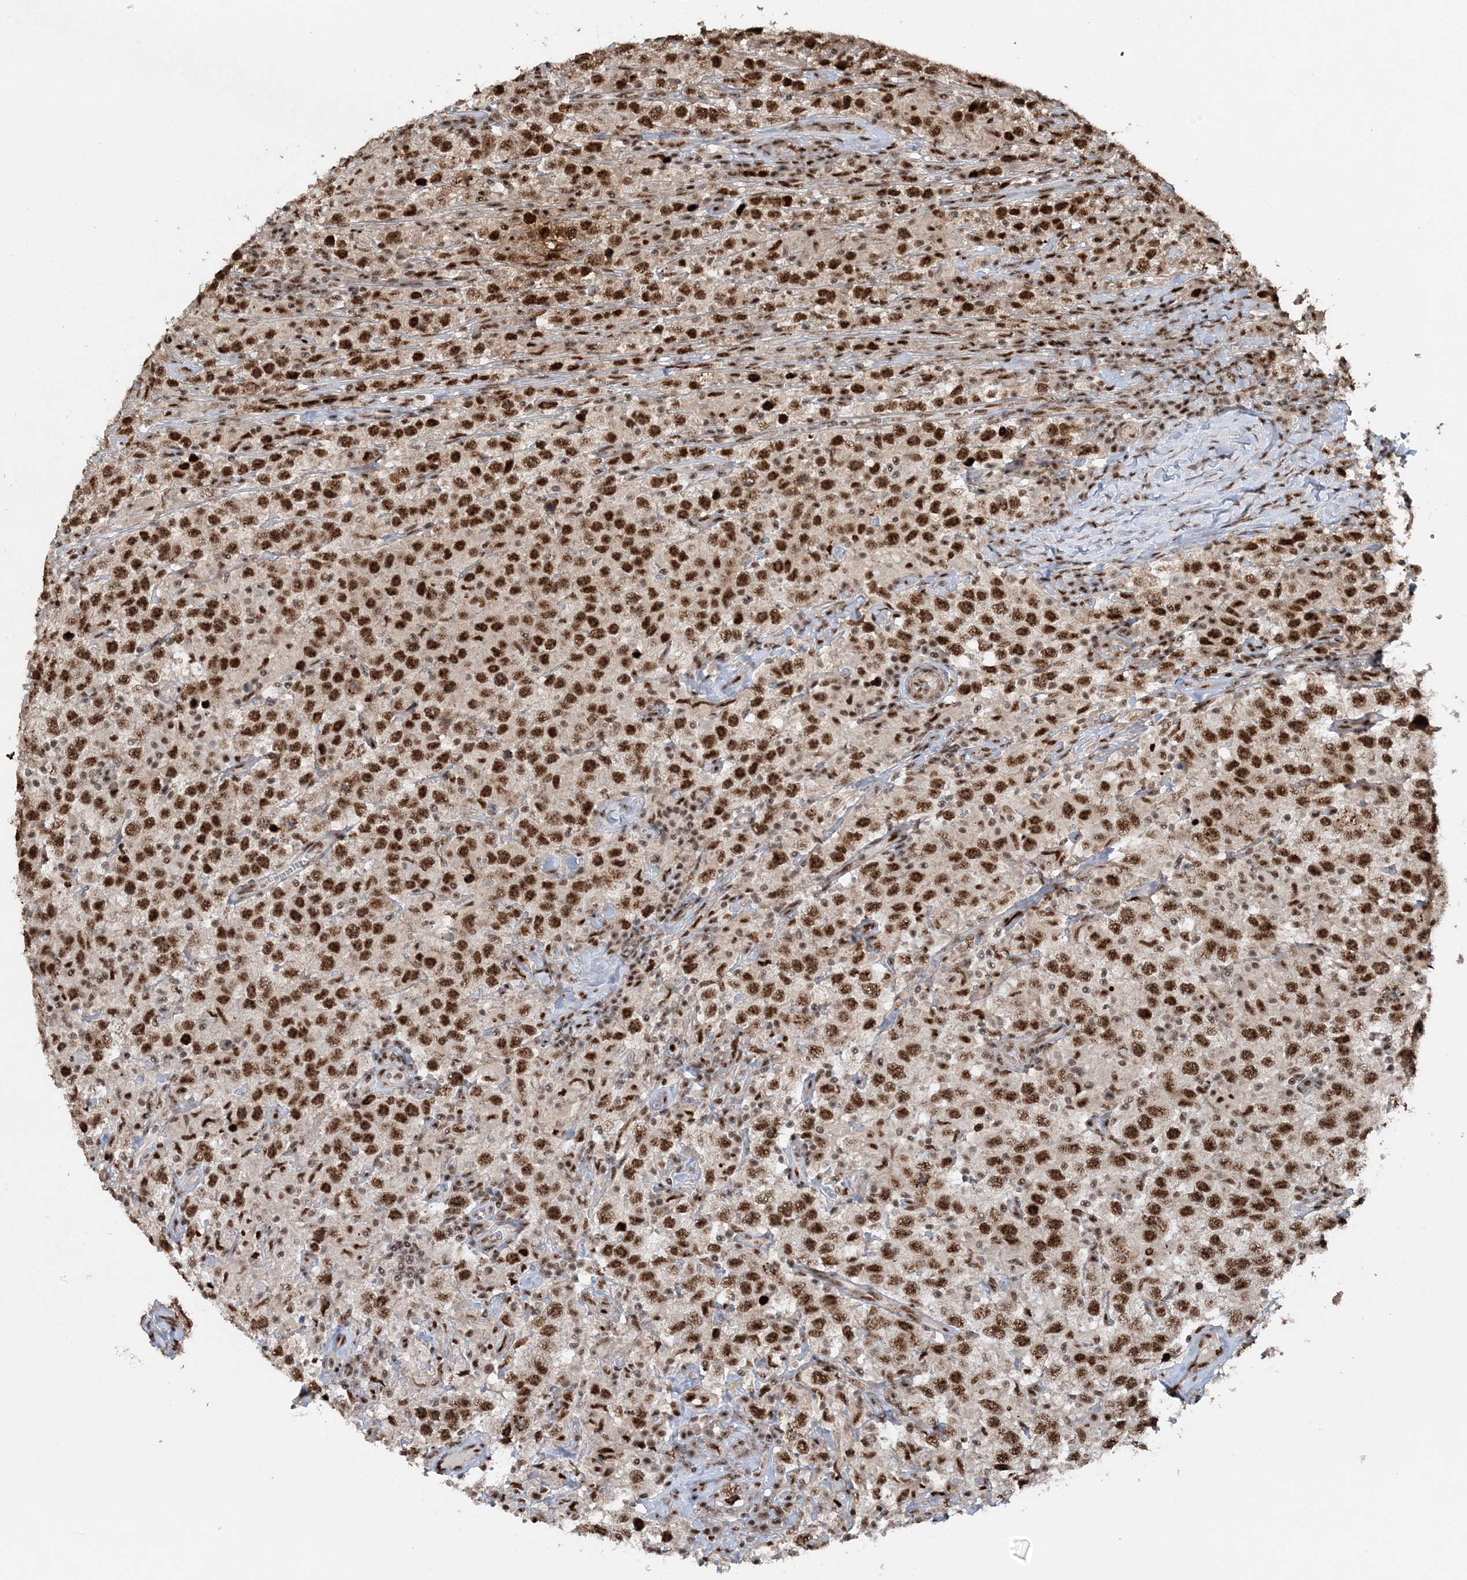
{"staining": {"intensity": "strong", "quantity": ">75%", "location": "nuclear"}, "tissue": "testis cancer", "cell_type": "Tumor cells", "image_type": "cancer", "snomed": [{"axis": "morphology", "description": "Seminoma, NOS"}, {"axis": "topography", "description": "Testis"}], "caption": "Tumor cells exhibit strong nuclear staining in approximately >75% of cells in testis cancer.", "gene": "EXOSC8", "patient": {"sex": "male", "age": 41}}